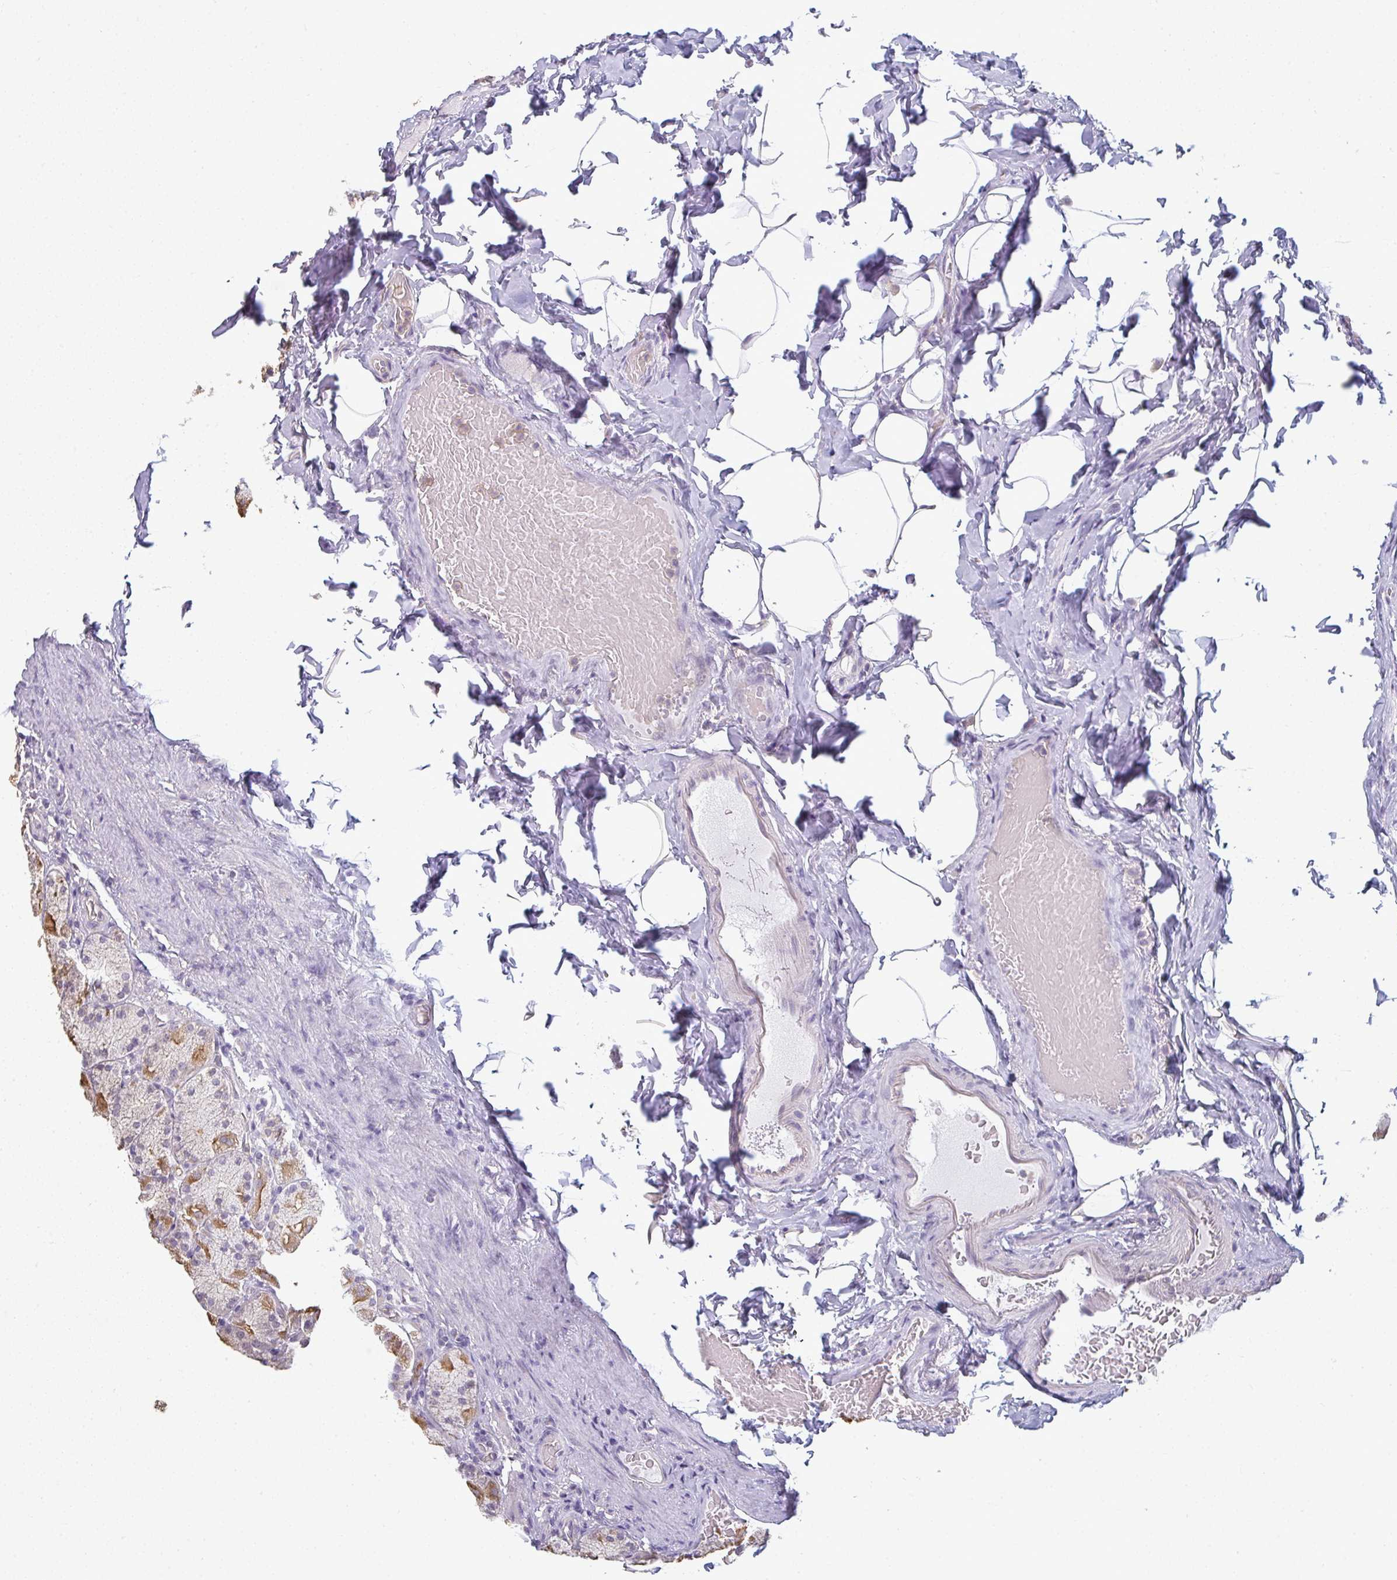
{"staining": {"intensity": "weak", "quantity": "<25%", "location": "cytoplasmic/membranous"}, "tissue": "stomach", "cell_type": "Glandular cells", "image_type": "normal", "snomed": [{"axis": "morphology", "description": "Normal tissue, NOS"}, {"axis": "topography", "description": "Stomach, upper"}, {"axis": "topography", "description": "Stomach"}], "caption": "Immunohistochemistry of normal human stomach demonstrates no staining in glandular cells.", "gene": "CXCR1", "patient": {"sex": "male", "age": 68}}